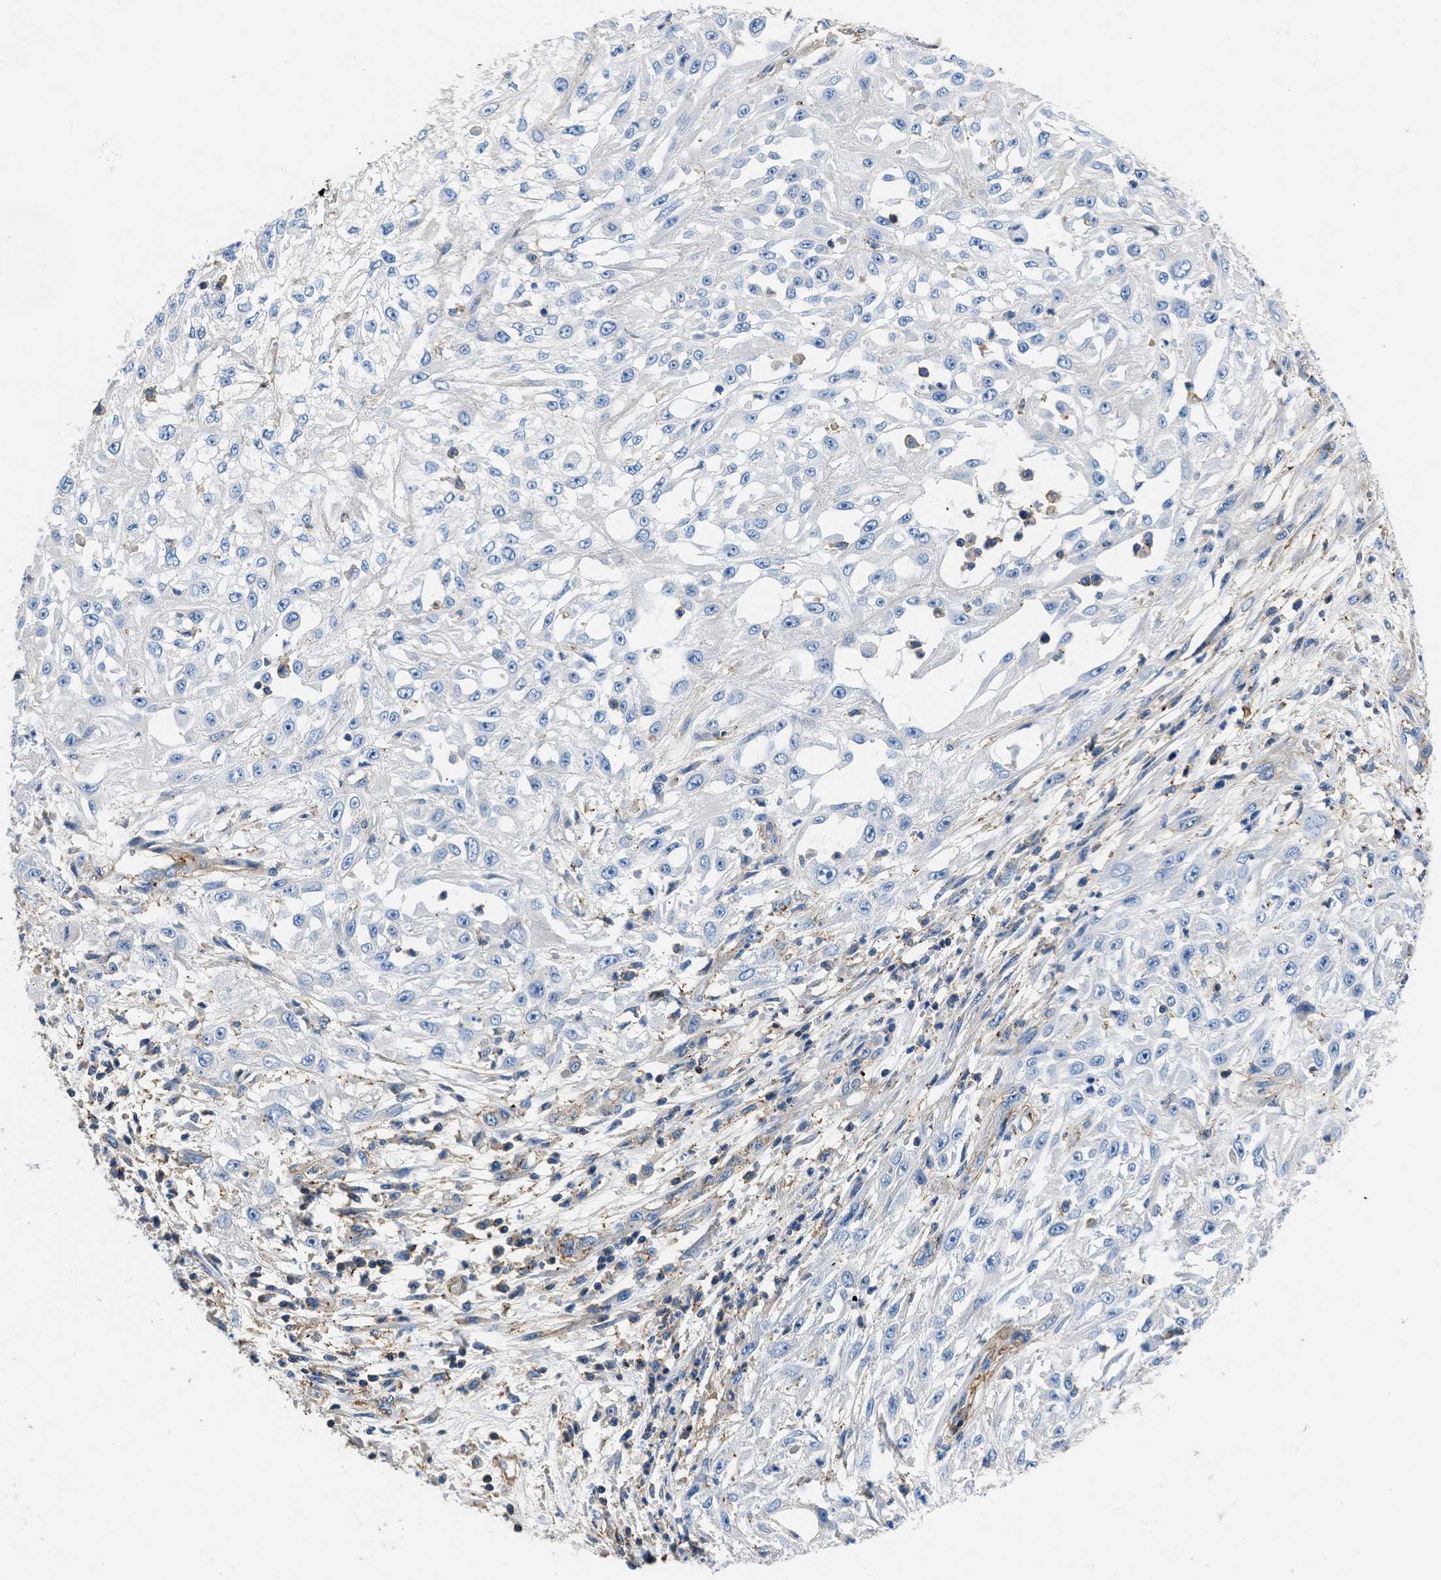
{"staining": {"intensity": "negative", "quantity": "none", "location": "none"}, "tissue": "skin cancer", "cell_type": "Tumor cells", "image_type": "cancer", "snomed": [{"axis": "morphology", "description": "Squamous cell carcinoma, NOS"}, {"axis": "morphology", "description": "Squamous cell carcinoma, metastatic, NOS"}, {"axis": "topography", "description": "Skin"}, {"axis": "topography", "description": "Lymph node"}], "caption": "A histopathology image of skin cancer stained for a protein displays no brown staining in tumor cells.", "gene": "KCNQ4", "patient": {"sex": "male", "age": 75}}